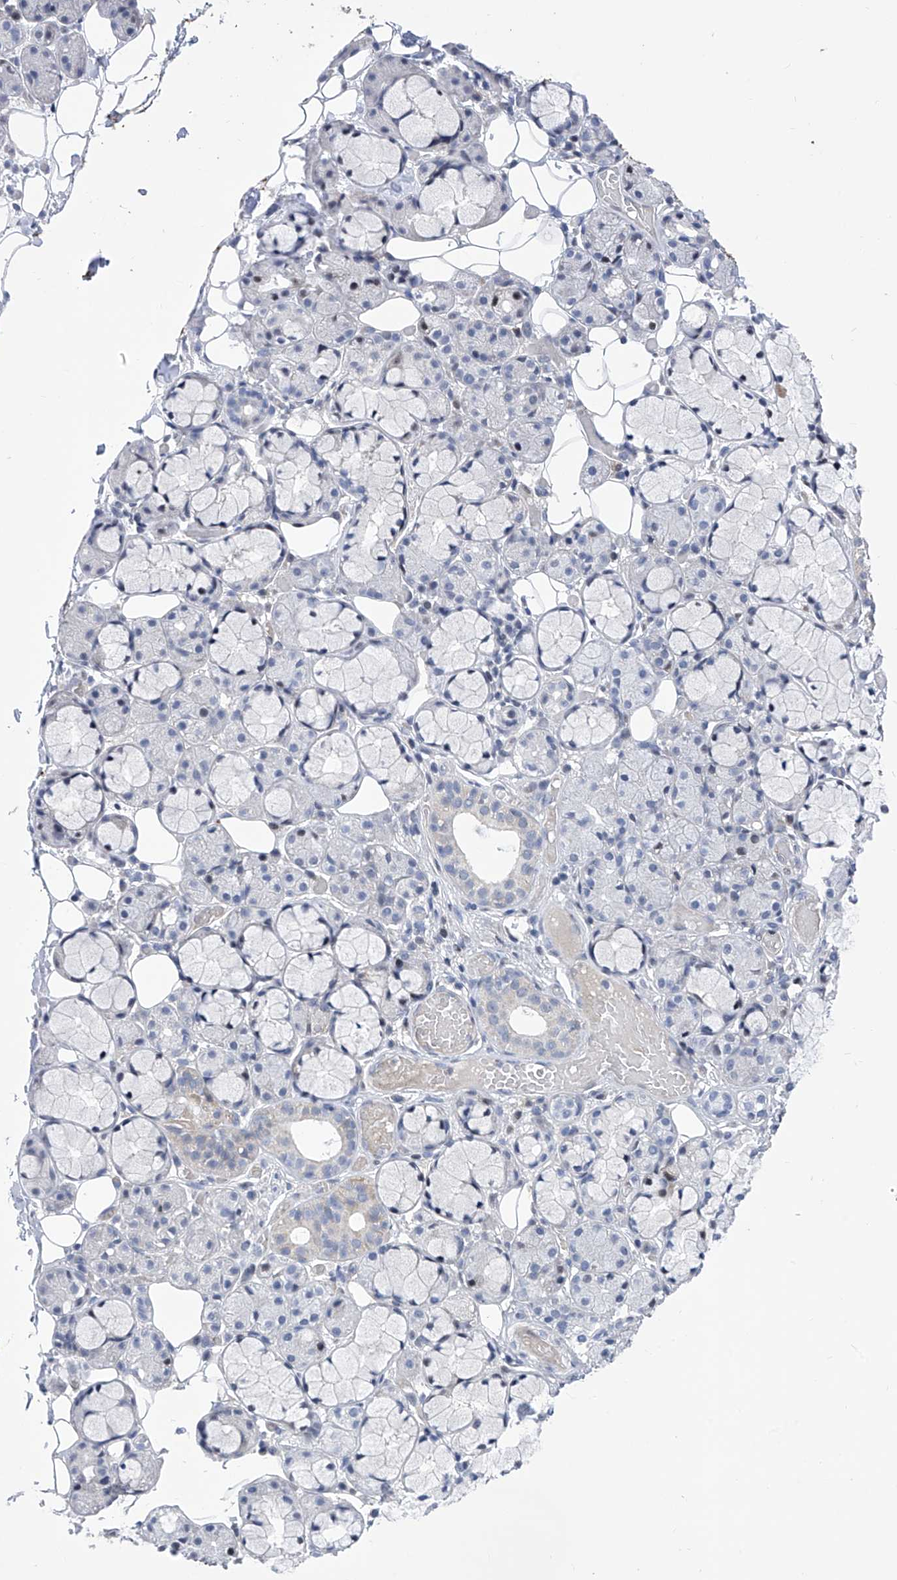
{"staining": {"intensity": "negative", "quantity": "none", "location": "none"}, "tissue": "salivary gland", "cell_type": "Glandular cells", "image_type": "normal", "snomed": [{"axis": "morphology", "description": "Normal tissue, NOS"}, {"axis": "topography", "description": "Salivary gland"}], "caption": "Protein analysis of benign salivary gland displays no significant staining in glandular cells. The staining was performed using DAB (3,3'-diaminobenzidine) to visualize the protein expression in brown, while the nuclei were stained in blue with hematoxylin (Magnification: 20x).", "gene": "NUFIP1", "patient": {"sex": "male", "age": 63}}